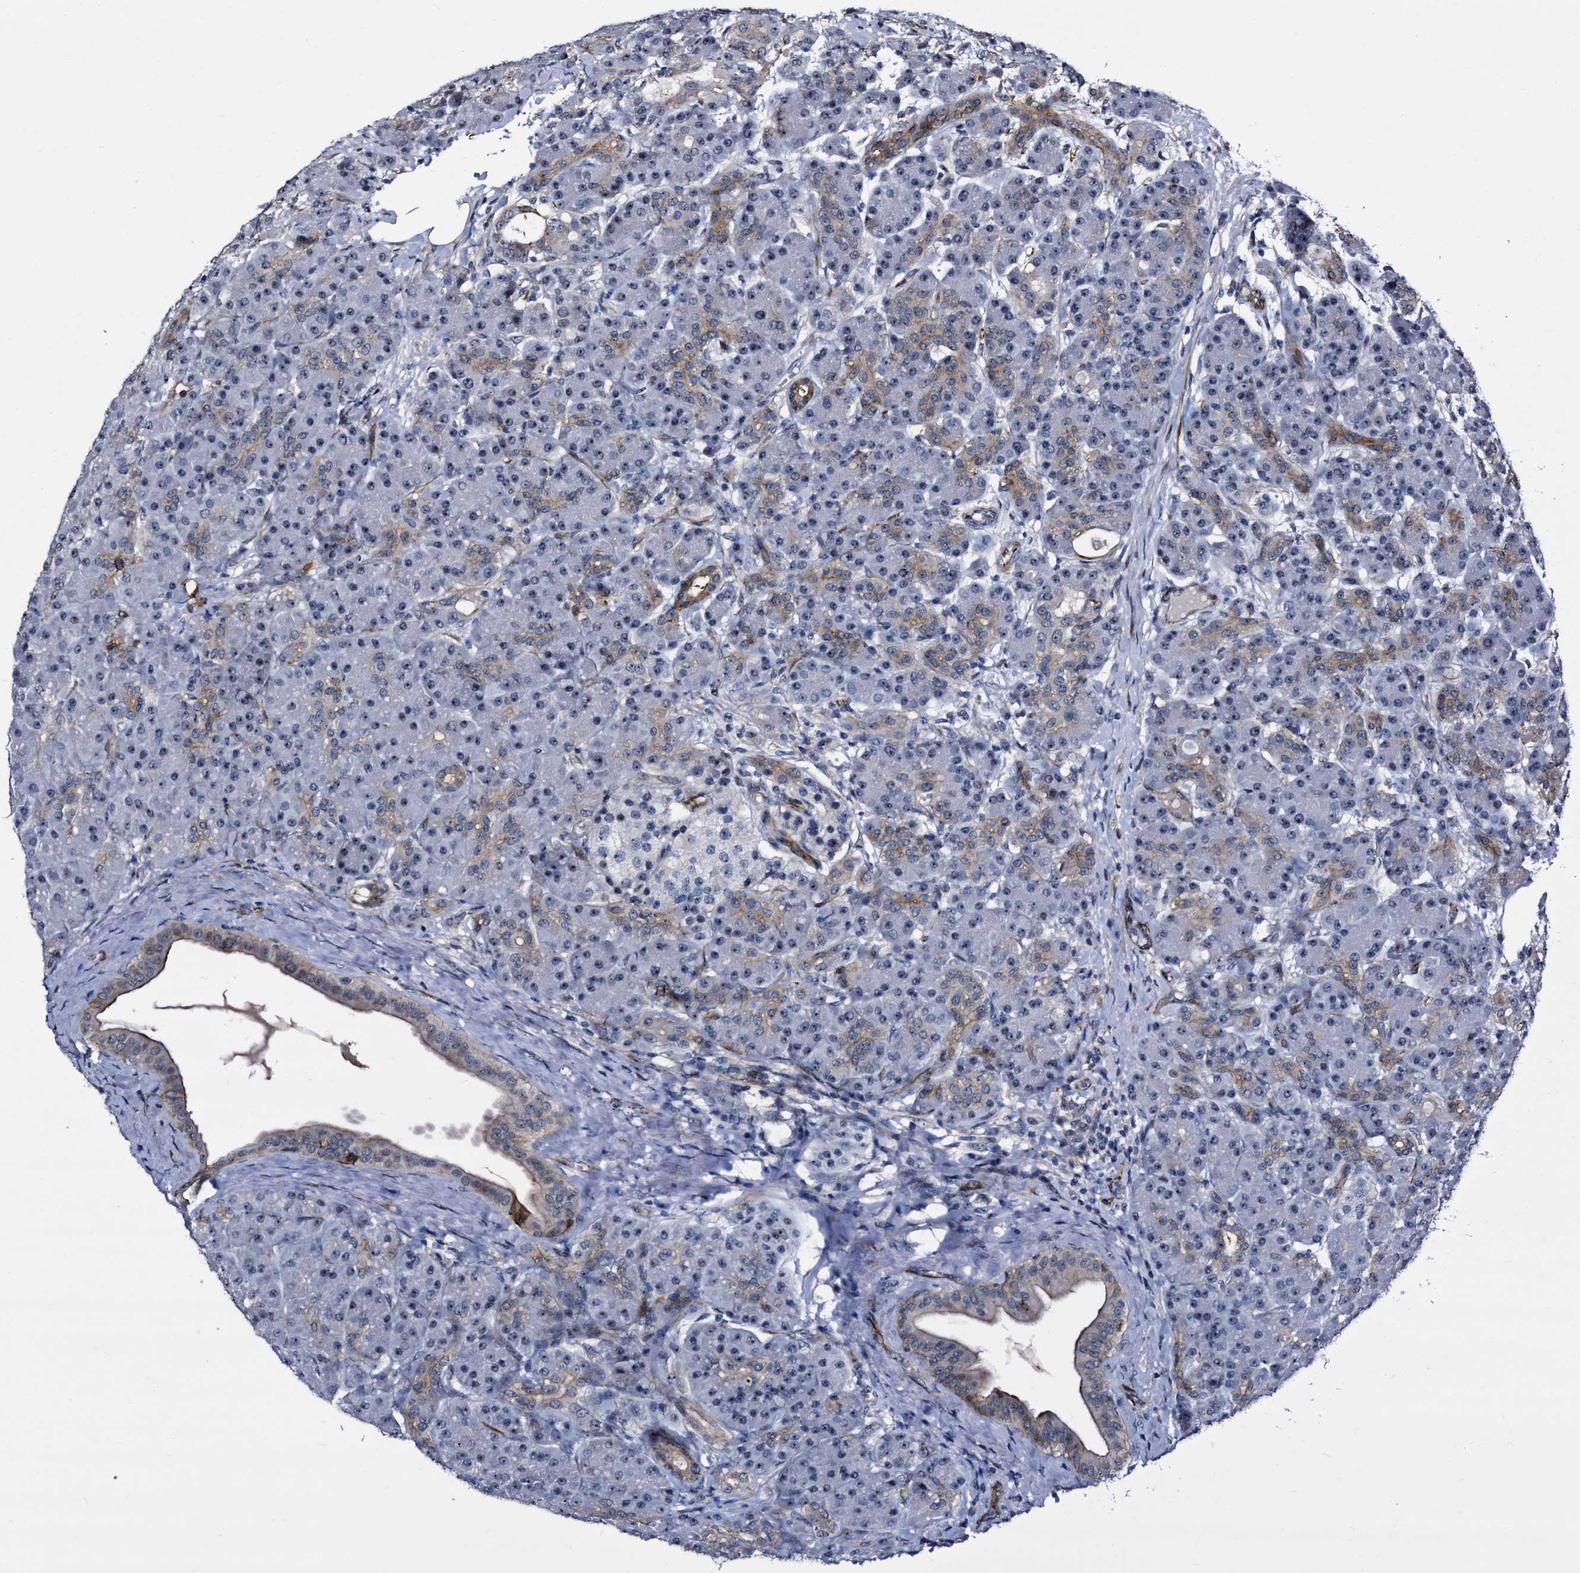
{"staining": {"intensity": "moderate", "quantity": "<25%", "location": "cytoplasmic/membranous,nuclear"}, "tissue": "pancreas", "cell_type": "Exocrine glandular cells", "image_type": "normal", "snomed": [{"axis": "morphology", "description": "Normal tissue, NOS"}, {"axis": "topography", "description": "Pancreas"}], "caption": "This image demonstrates normal pancreas stained with IHC to label a protein in brown. The cytoplasmic/membranous,nuclear of exocrine glandular cells show moderate positivity for the protein. Nuclei are counter-stained blue.", "gene": "EMG1", "patient": {"sex": "male", "age": 63}}